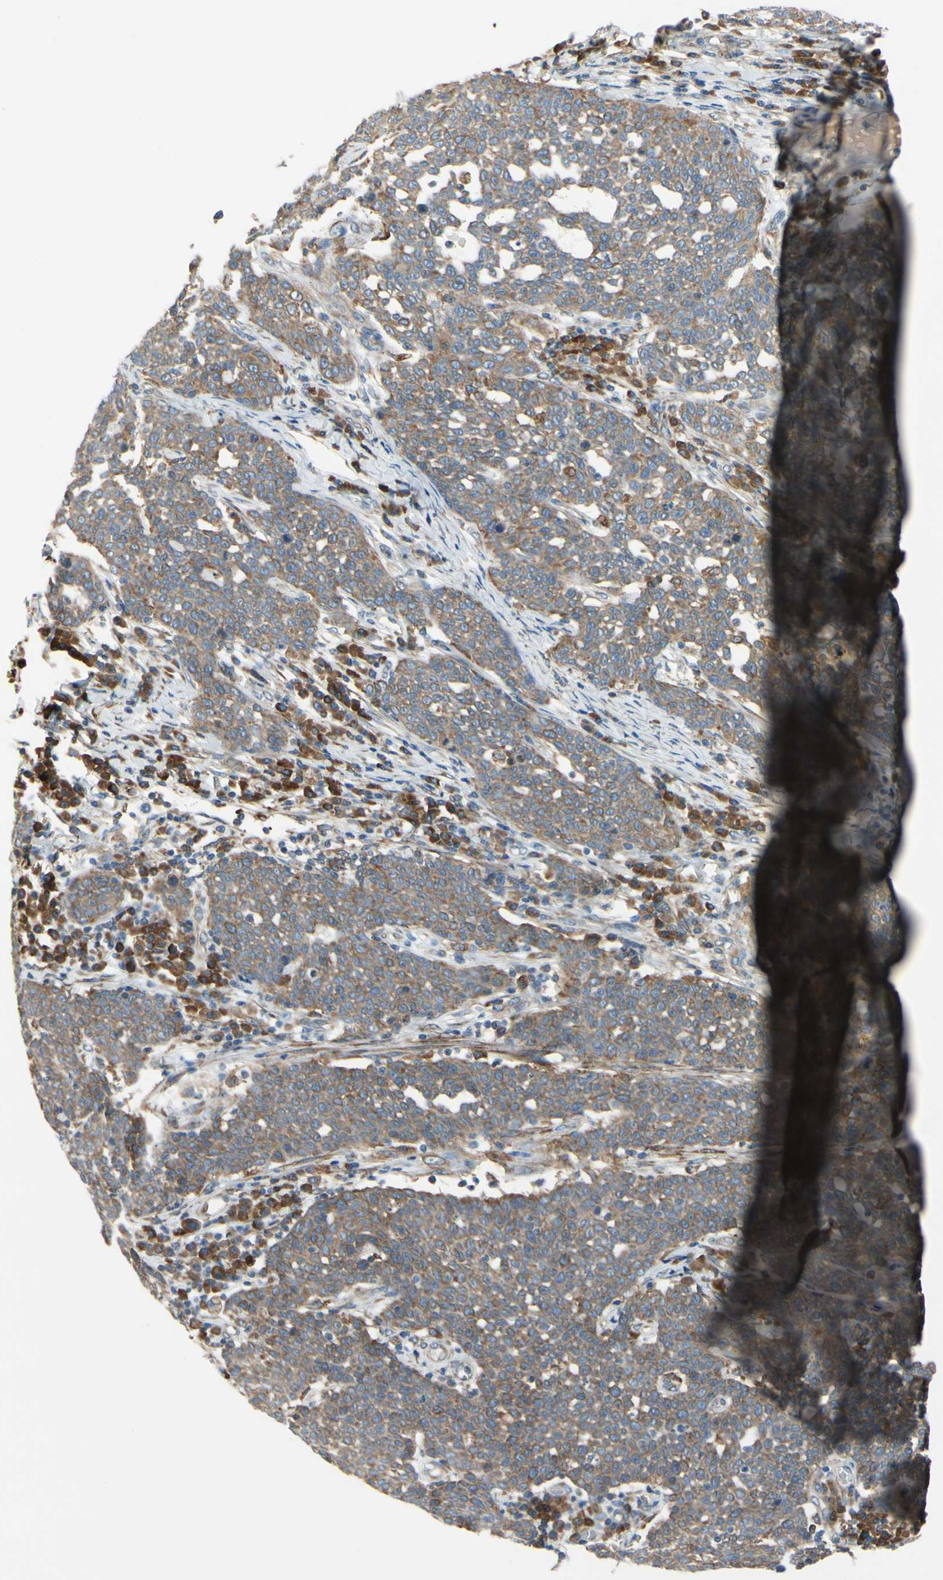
{"staining": {"intensity": "moderate", "quantity": ">75%", "location": "cytoplasmic/membranous"}, "tissue": "cervical cancer", "cell_type": "Tumor cells", "image_type": "cancer", "snomed": [{"axis": "morphology", "description": "Squamous cell carcinoma, NOS"}, {"axis": "topography", "description": "Cervix"}], "caption": "Approximately >75% of tumor cells in cervical squamous cell carcinoma reveal moderate cytoplasmic/membranous protein staining as visualized by brown immunohistochemical staining.", "gene": "CLCC1", "patient": {"sex": "female", "age": 34}}